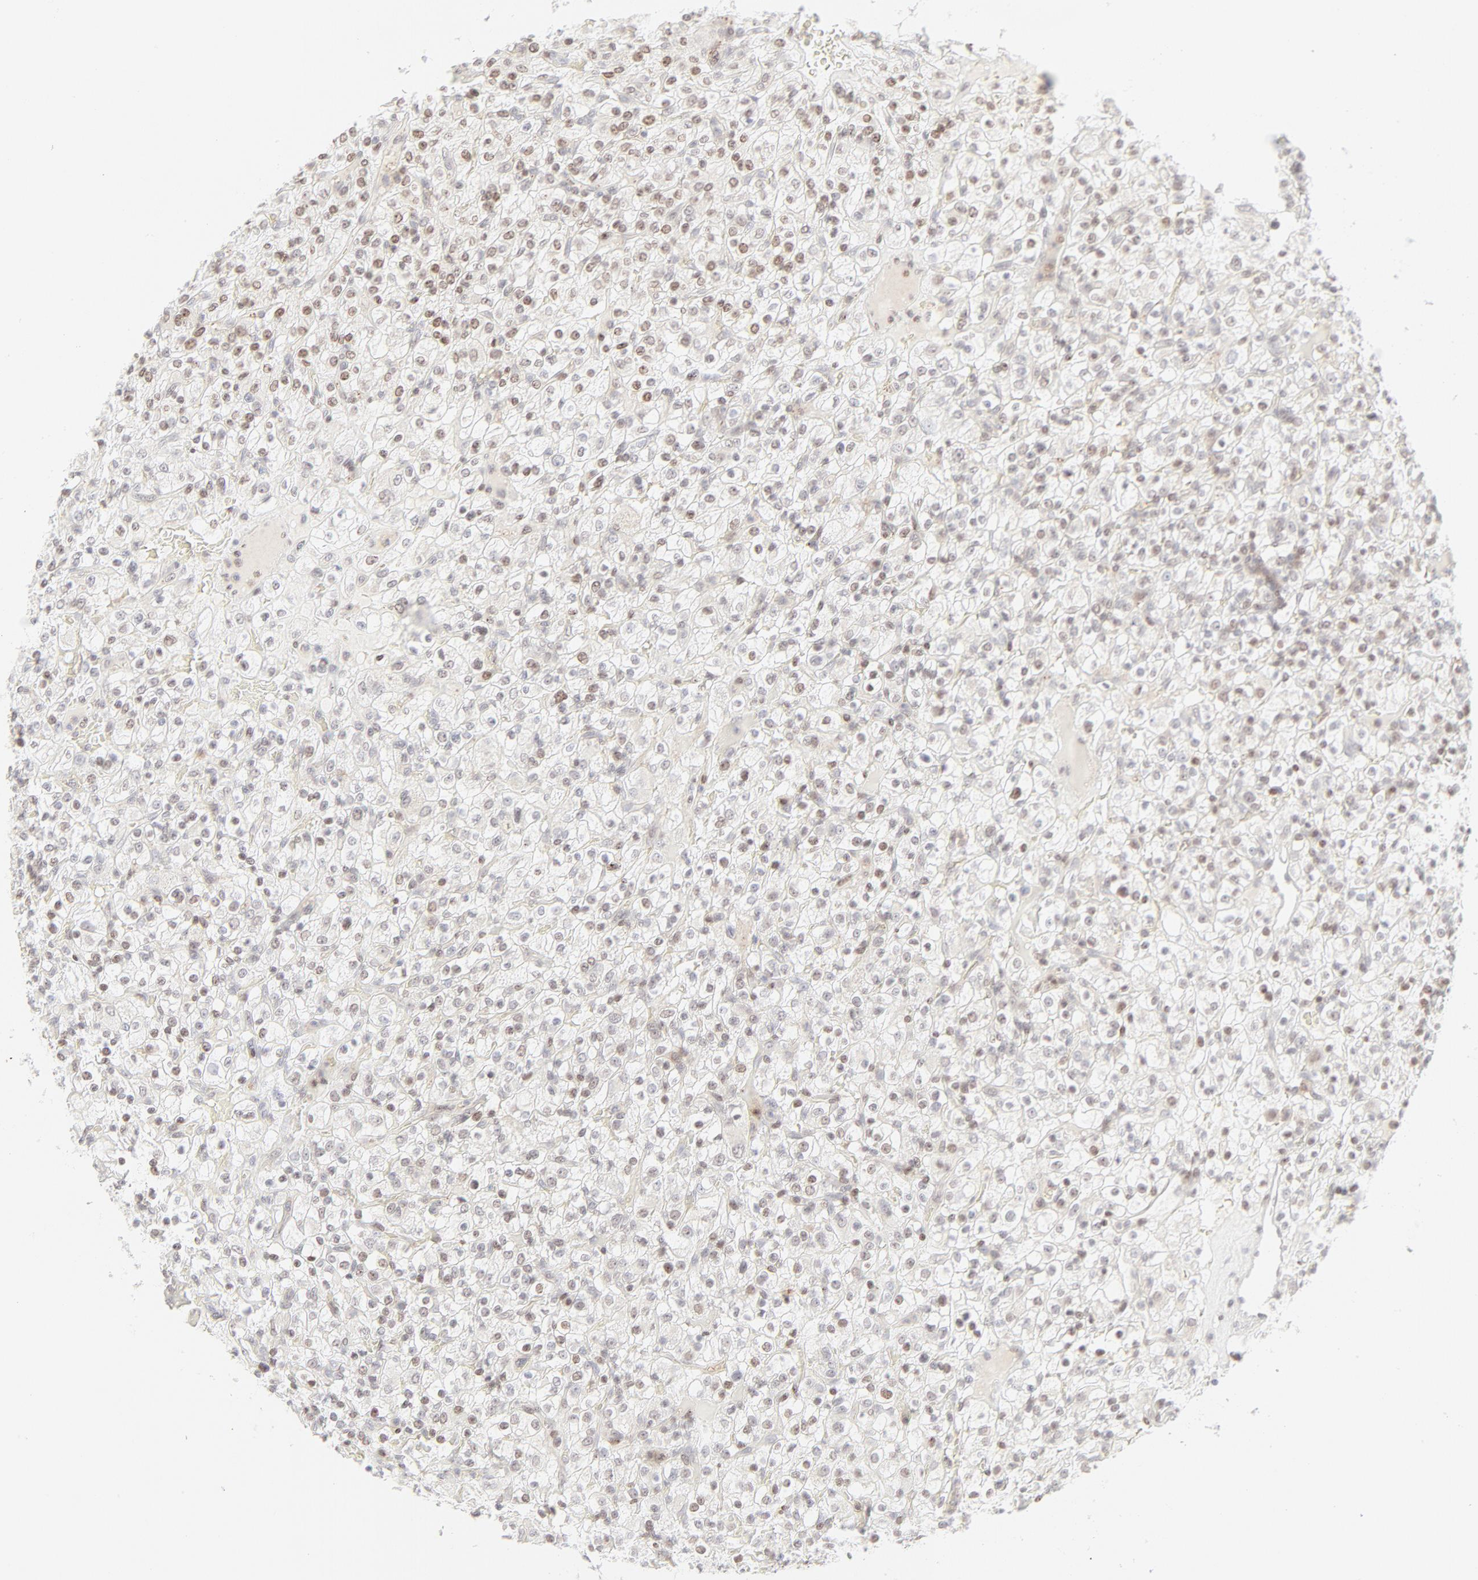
{"staining": {"intensity": "moderate", "quantity": "25%-75%", "location": "nuclear"}, "tissue": "renal cancer", "cell_type": "Tumor cells", "image_type": "cancer", "snomed": [{"axis": "morphology", "description": "Normal tissue, NOS"}, {"axis": "morphology", "description": "Adenocarcinoma, NOS"}, {"axis": "topography", "description": "Kidney"}], "caption": "The histopathology image shows a brown stain indicating the presence of a protein in the nuclear of tumor cells in renal cancer (adenocarcinoma). Ihc stains the protein in brown and the nuclei are stained blue.", "gene": "PRKCB", "patient": {"sex": "female", "age": 72}}